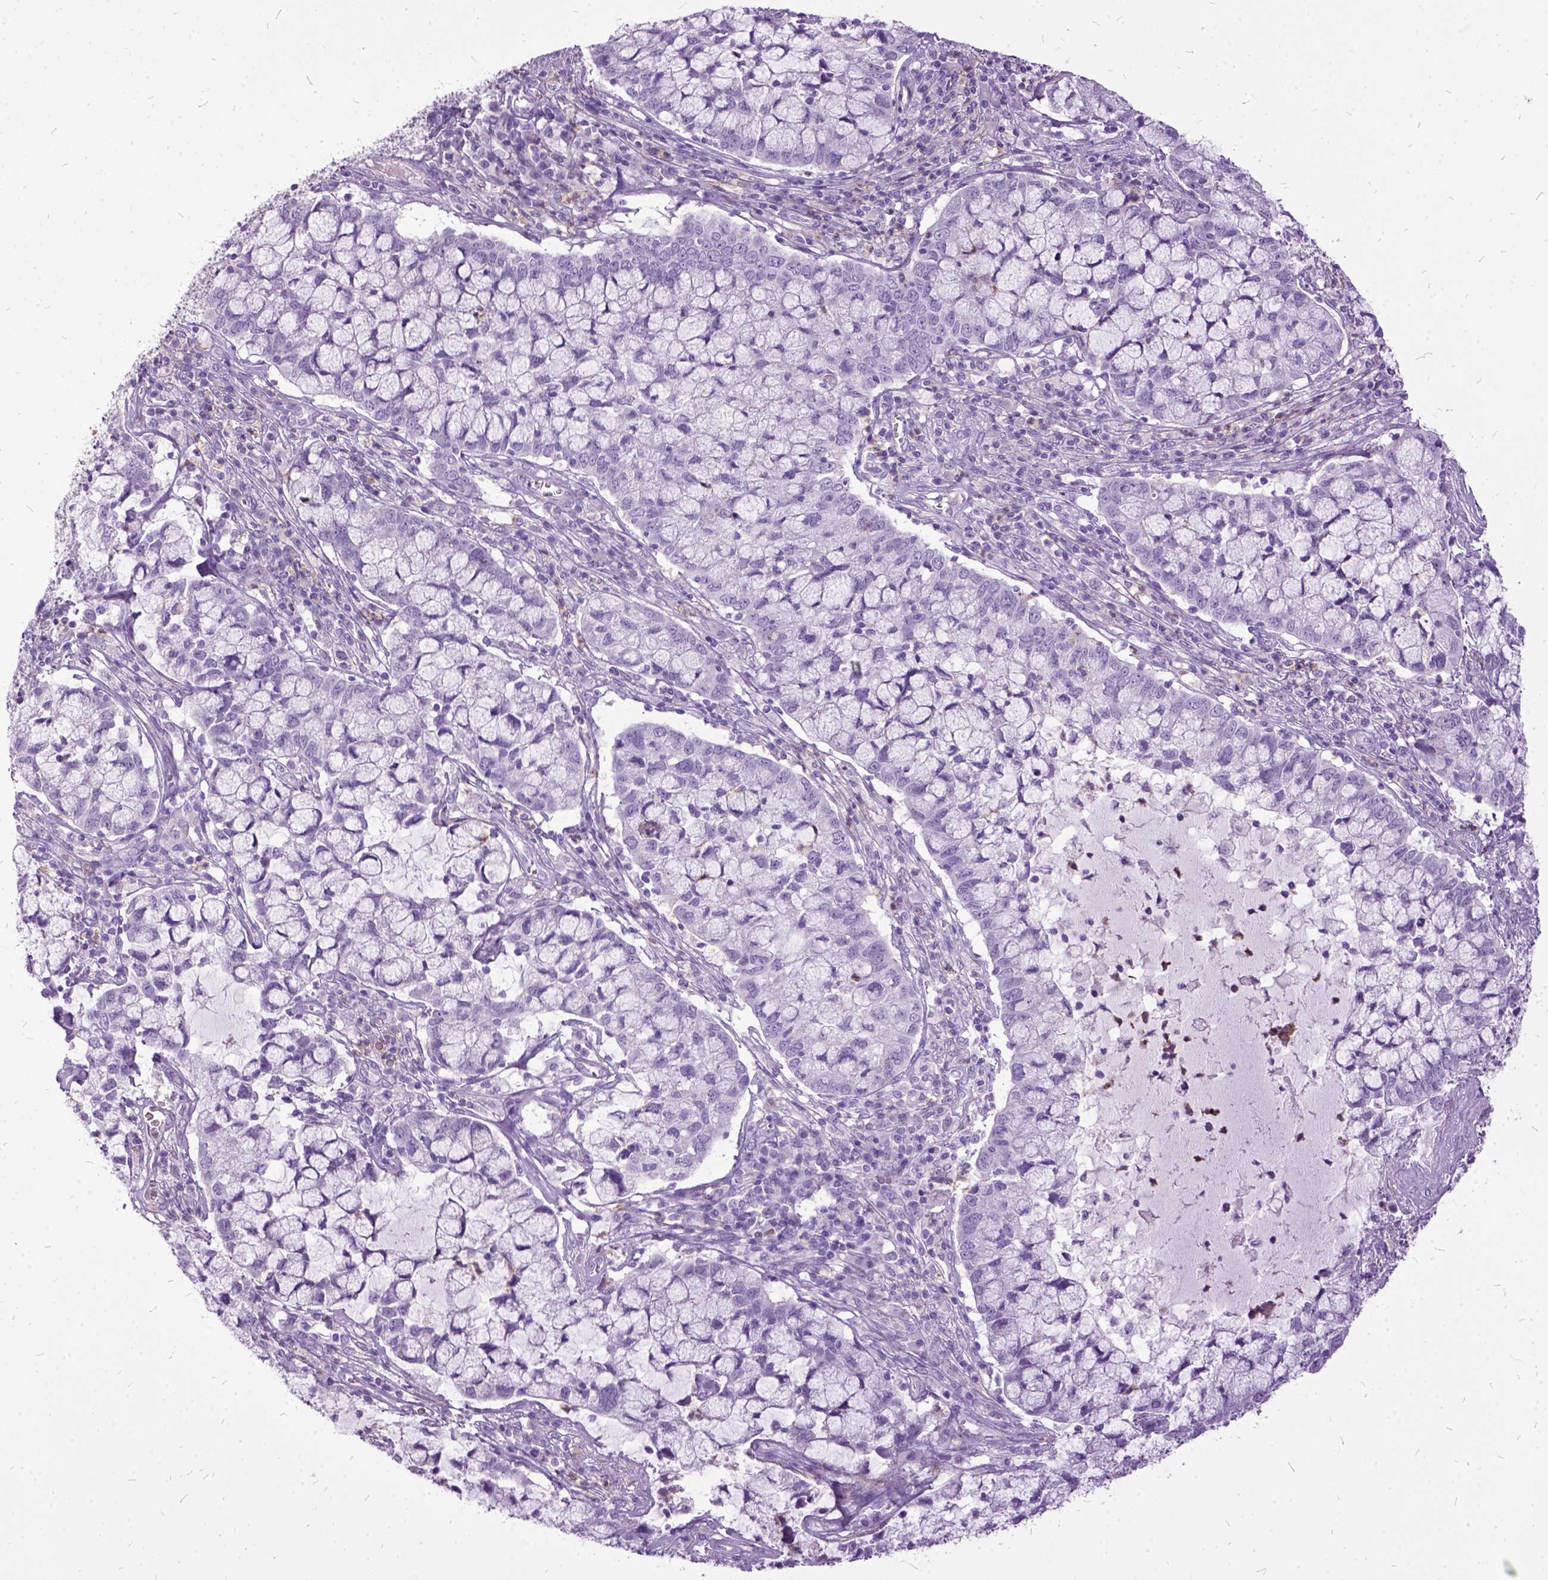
{"staining": {"intensity": "negative", "quantity": "none", "location": "none"}, "tissue": "cervical cancer", "cell_type": "Tumor cells", "image_type": "cancer", "snomed": [{"axis": "morphology", "description": "Adenocarcinoma, NOS"}, {"axis": "topography", "description": "Cervix"}], "caption": "A high-resolution micrograph shows immunohistochemistry (IHC) staining of cervical adenocarcinoma, which displays no significant staining in tumor cells.", "gene": "MME", "patient": {"sex": "female", "age": 40}}